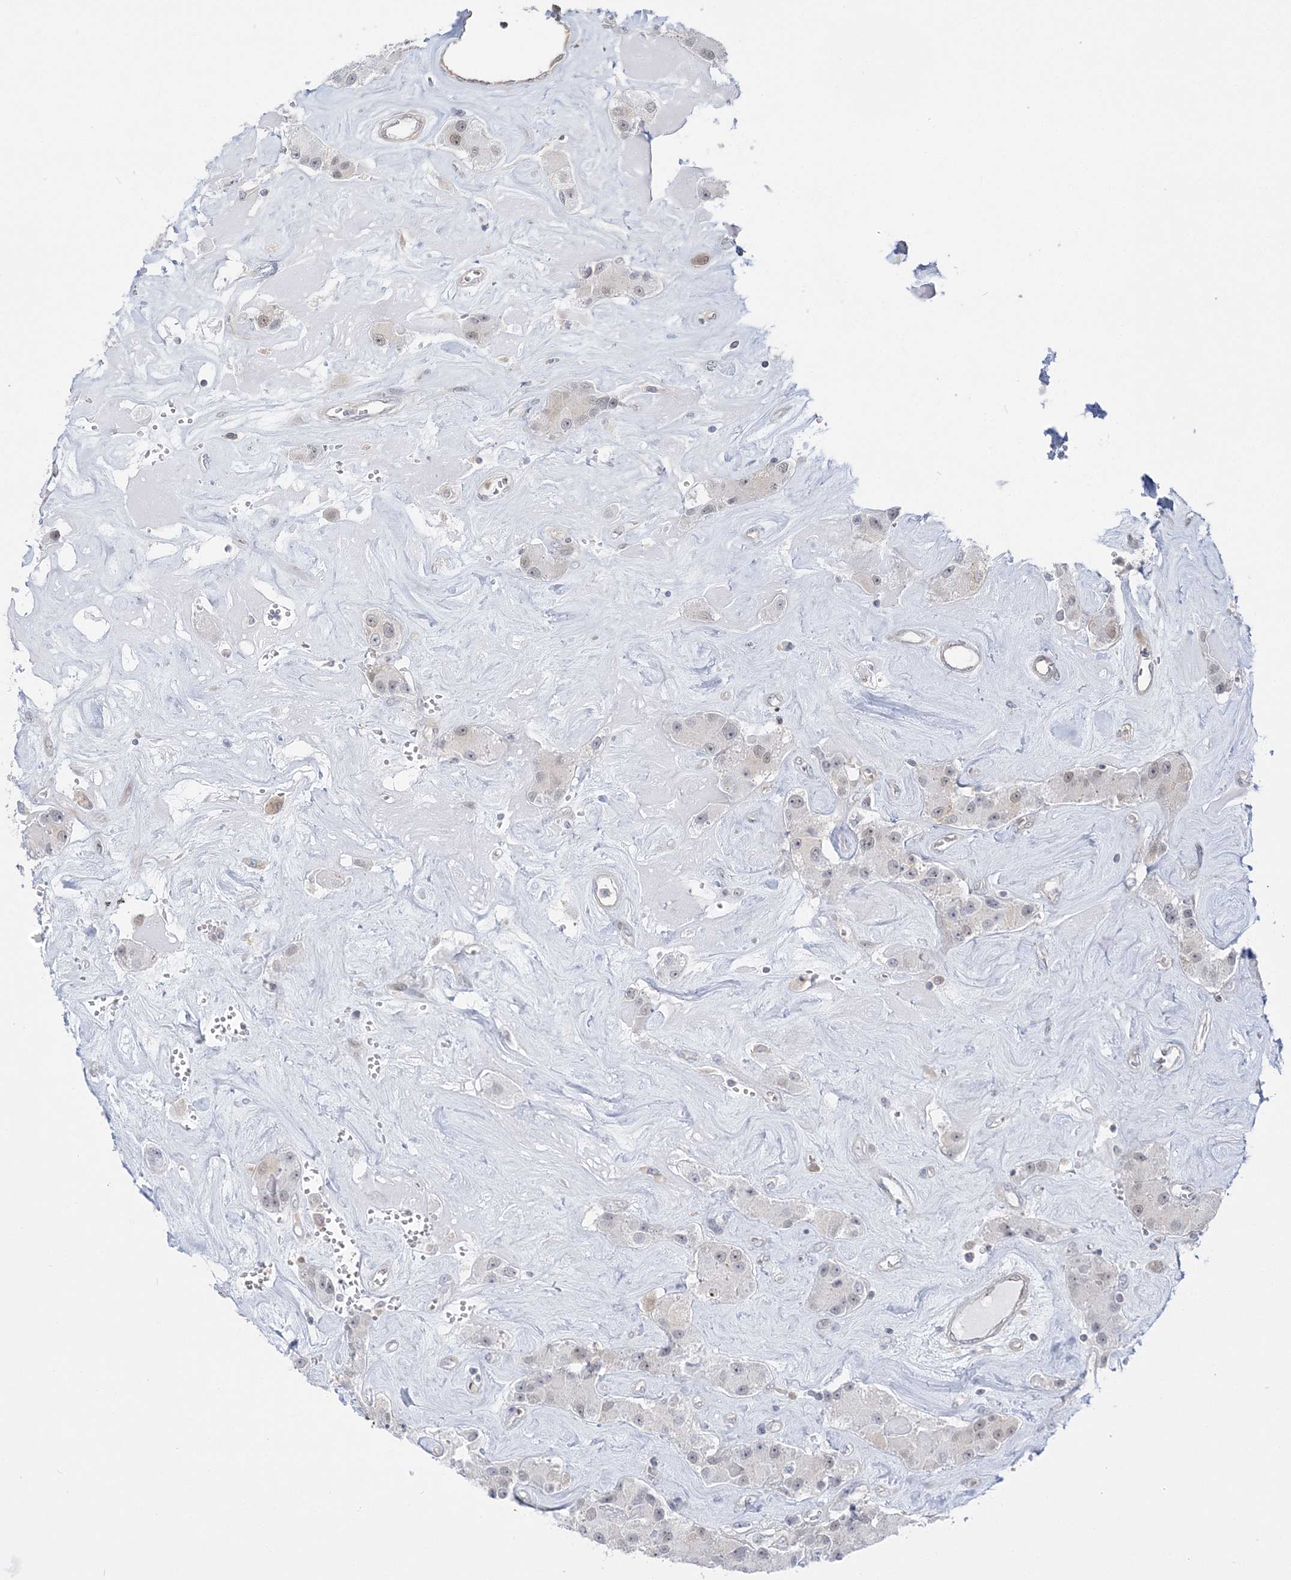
{"staining": {"intensity": "weak", "quantity": "25%-75%", "location": "nuclear"}, "tissue": "carcinoid", "cell_type": "Tumor cells", "image_type": "cancer", "snomed": [{"axis": "morphology", "description": "Carcinoid, malignant, NOS"}, {"axis": "topography", "description": "Pancreas"}], "caption": "An immunohistochemistry micrograph of neoplastic tissue is shown. Protein staining in brown labels weak nuclear positivity in carcinoid (malignant) within tumor cells.", "gene": "THADA", "patient": {"sex": "male", "age": 41}}